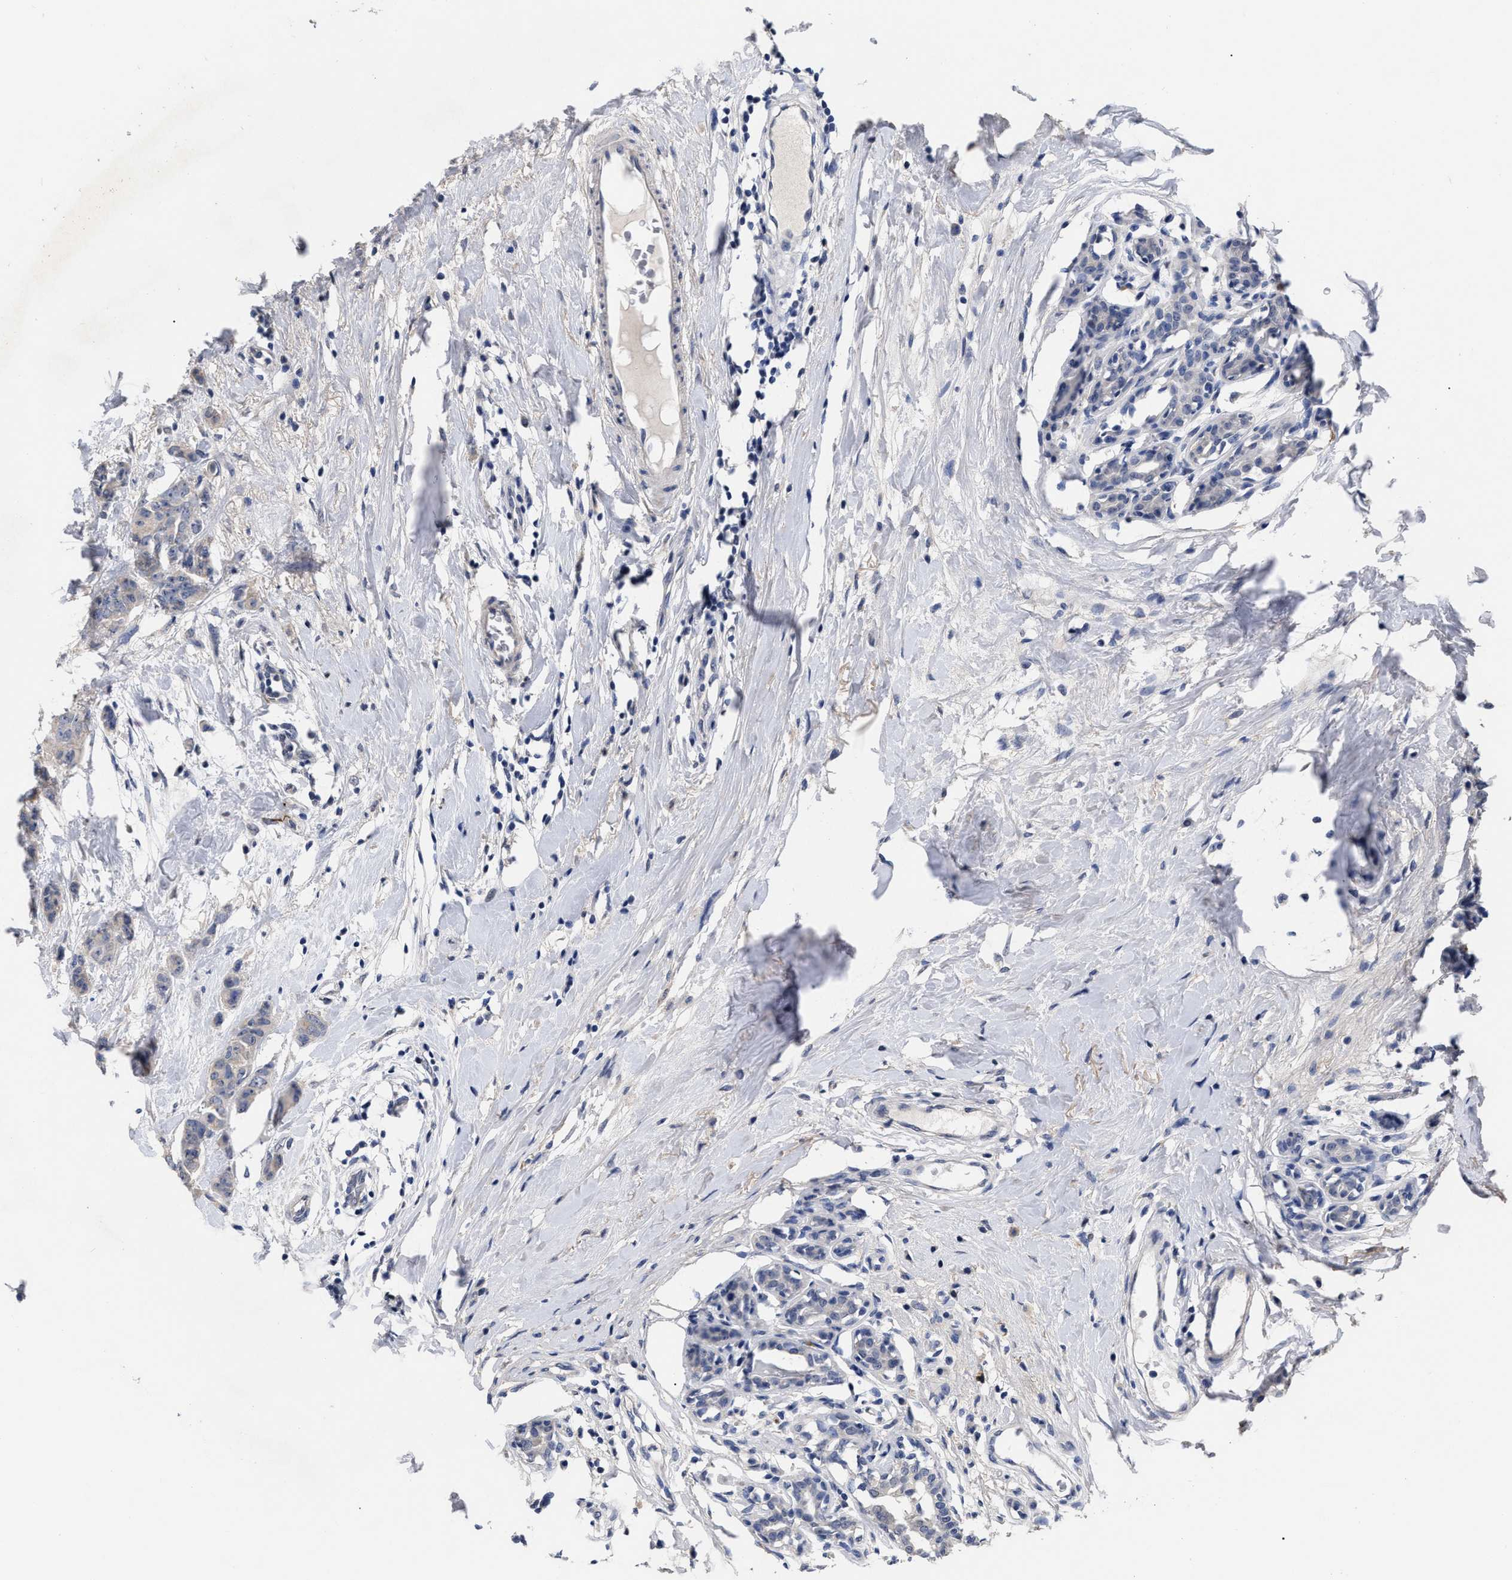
{"staining": {"intensity": "negative", "quantity": "none", "location": "none"}, "tissue": "breast cancer", "cell_type": "Tumor cells", "image_type": "cancer", "snomed": [{"axis": "morphology", "description": "Normal tissue, NOS"}, {"axis": "morphology", "description": "Duct carcinoma"}, {"axis": "topography", "description": "Breast"}], "caption": "High magnification brightfield microscopy of breast cancer stained with DAB (brown) and counterstained with hematoxylin (blue): tumor cells show no significant expression.", "gene": "CCN5", "patient": {"sex": "female", "age": 40}}